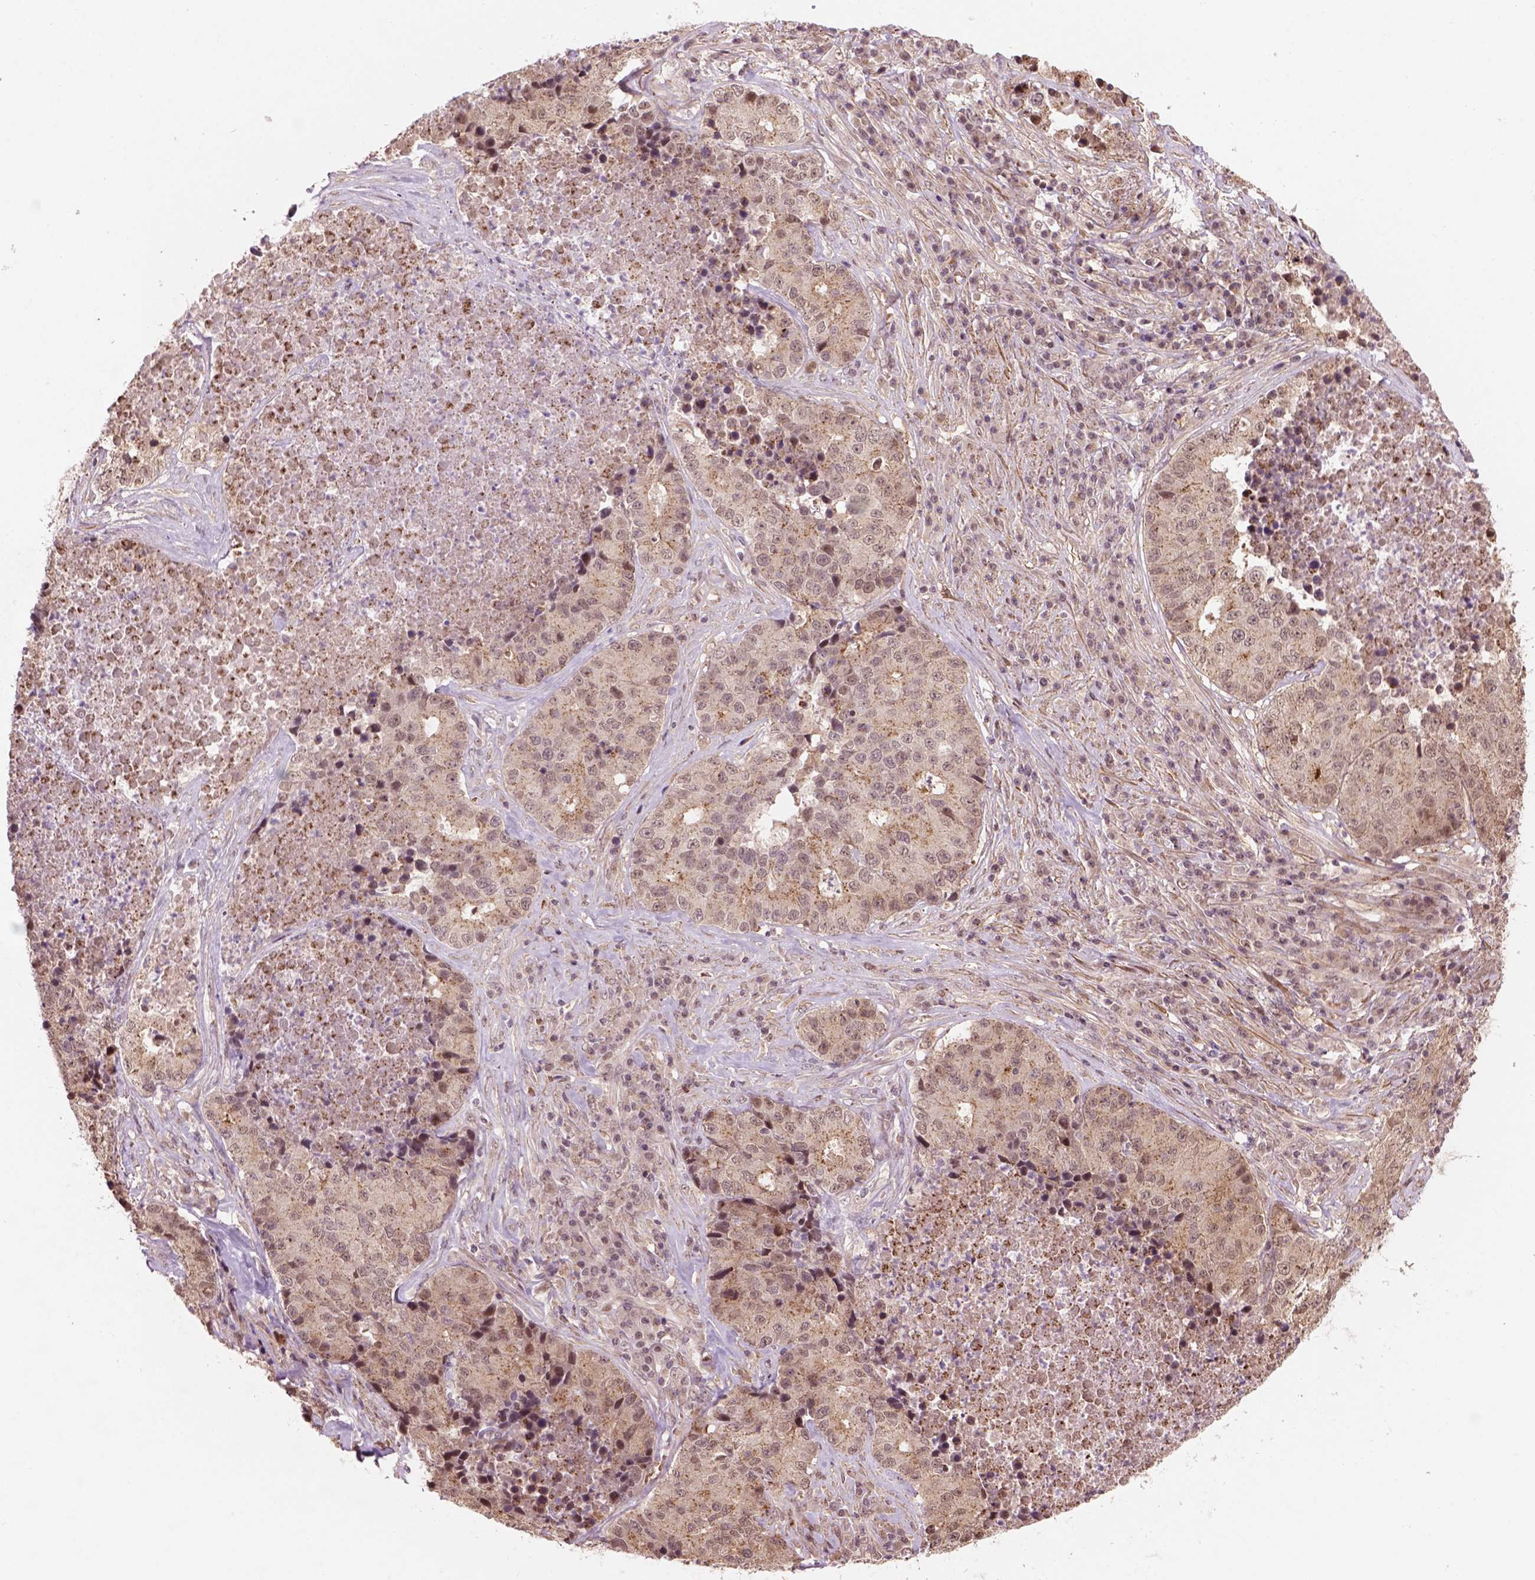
{"staining": {"intensity": "weak", "quantity": ">75%", "location": "cytoplasmic/membranous,nuclear"}, "tissue": "stomach cancer", "cell_type": "Tumor cells", "image_type": "cancer", "snomed": [{"axis": "morphology", "description": "Adenocarcinoma, NOS"}, {"axis": "topography", "description": "Stomach"}], "caption": "A brown stain labels weak cytoplasmic/membranous and nuclear positivity of a protein in stomach cancer tumor cells.", "gene": "PSMD11", "patient": {"sex": "male", "age": 71}}